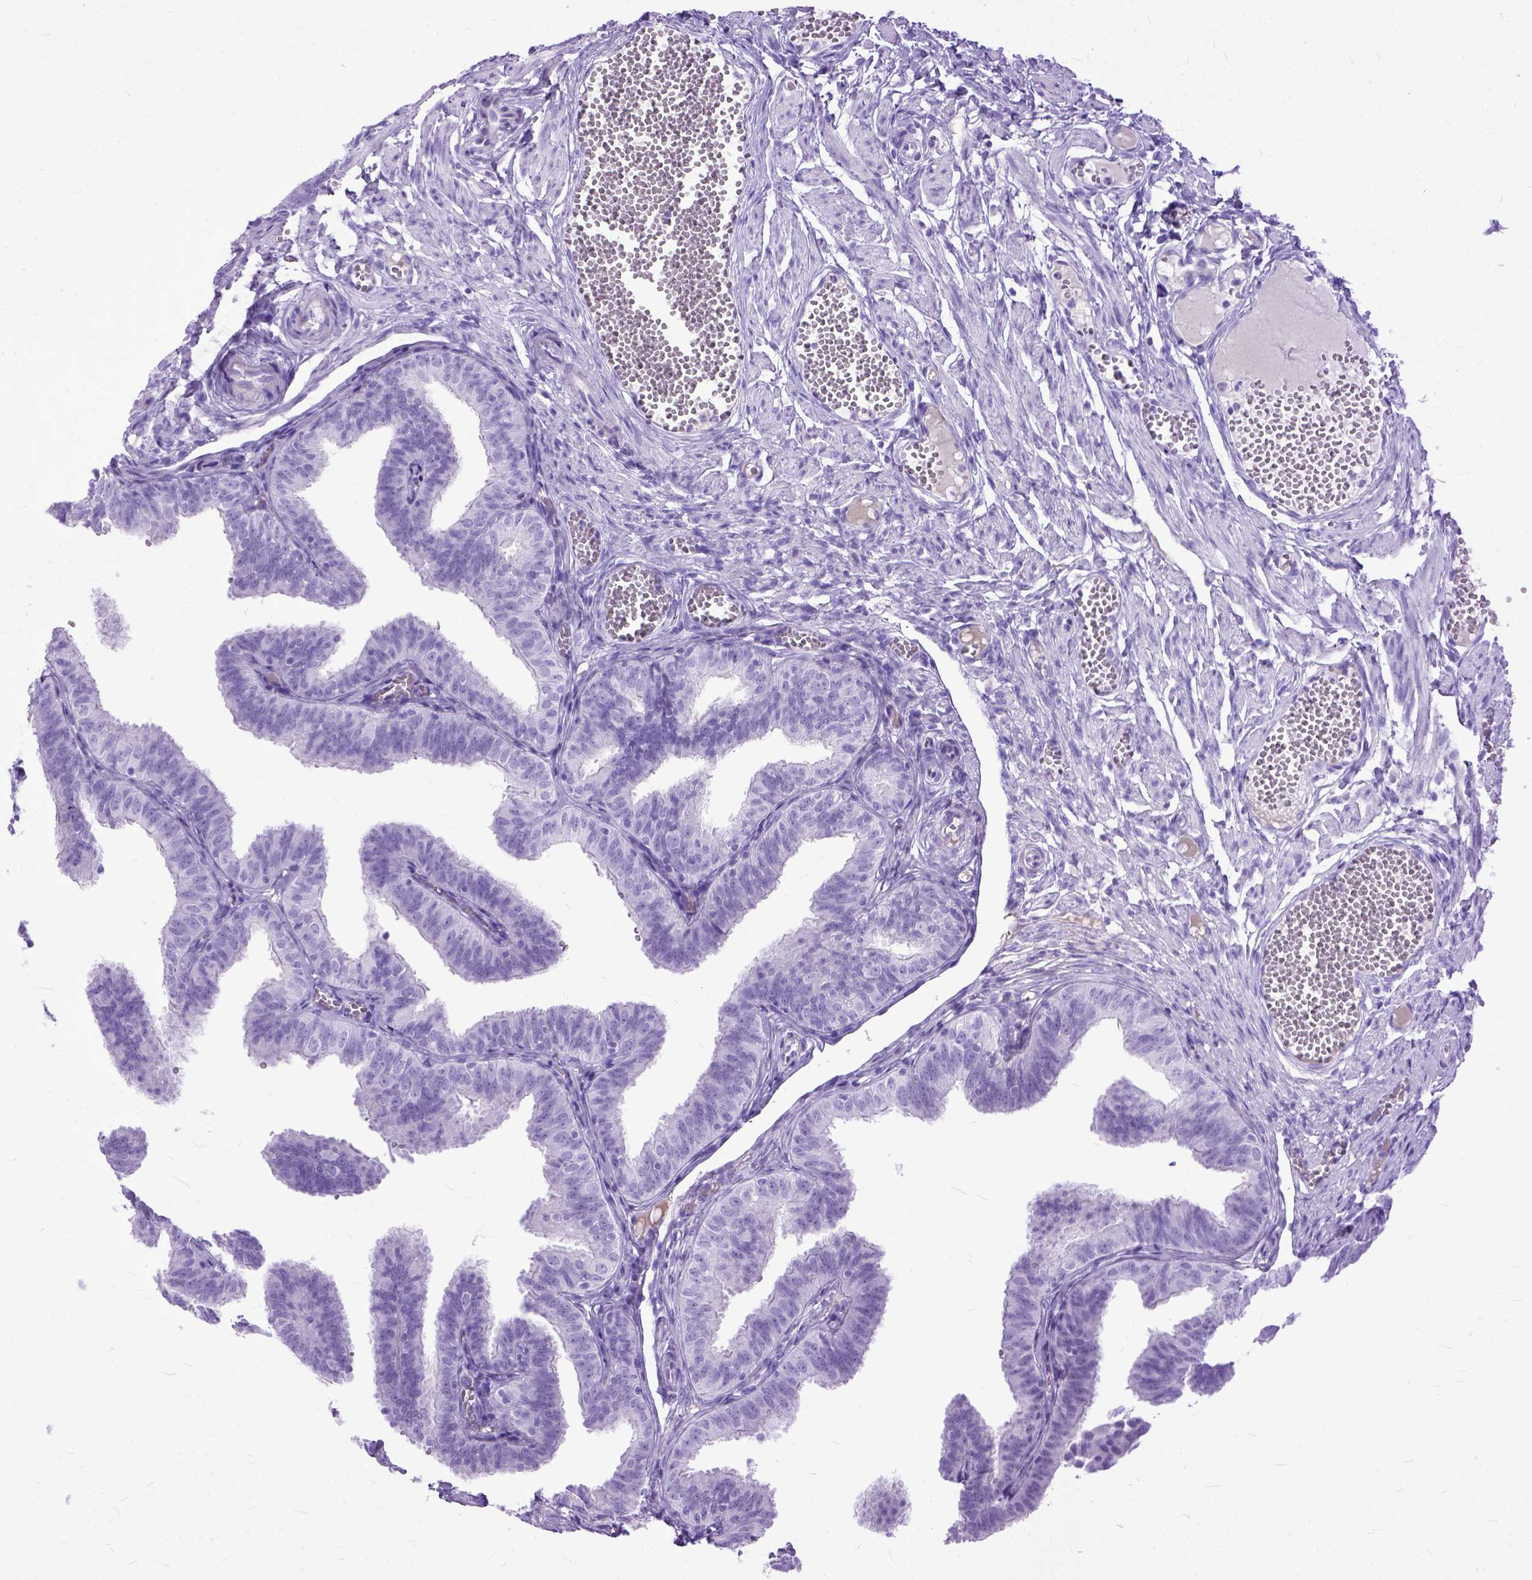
{"staining": {"intensity": "negative", "quantity": "none", "location": "none"}, "tissue": "fallopian tube", "cell_type": "Glandular cells", "image_type": "normal", "snomed": [{"axis": "morphology", "description": "Normal tissue, NOS"}, {"axis": "topography", "description": "Fallopian tube"}], "caption": "Immunohistochemistry (IHC) micrograph of unremarkable fallopian tube stained for a protein (brown), which exhibits no staining in glandular cells. (DAB IHC, high magnification).", "gene": "GNGT1", "patient": {"sex": "female", "age": 25}}